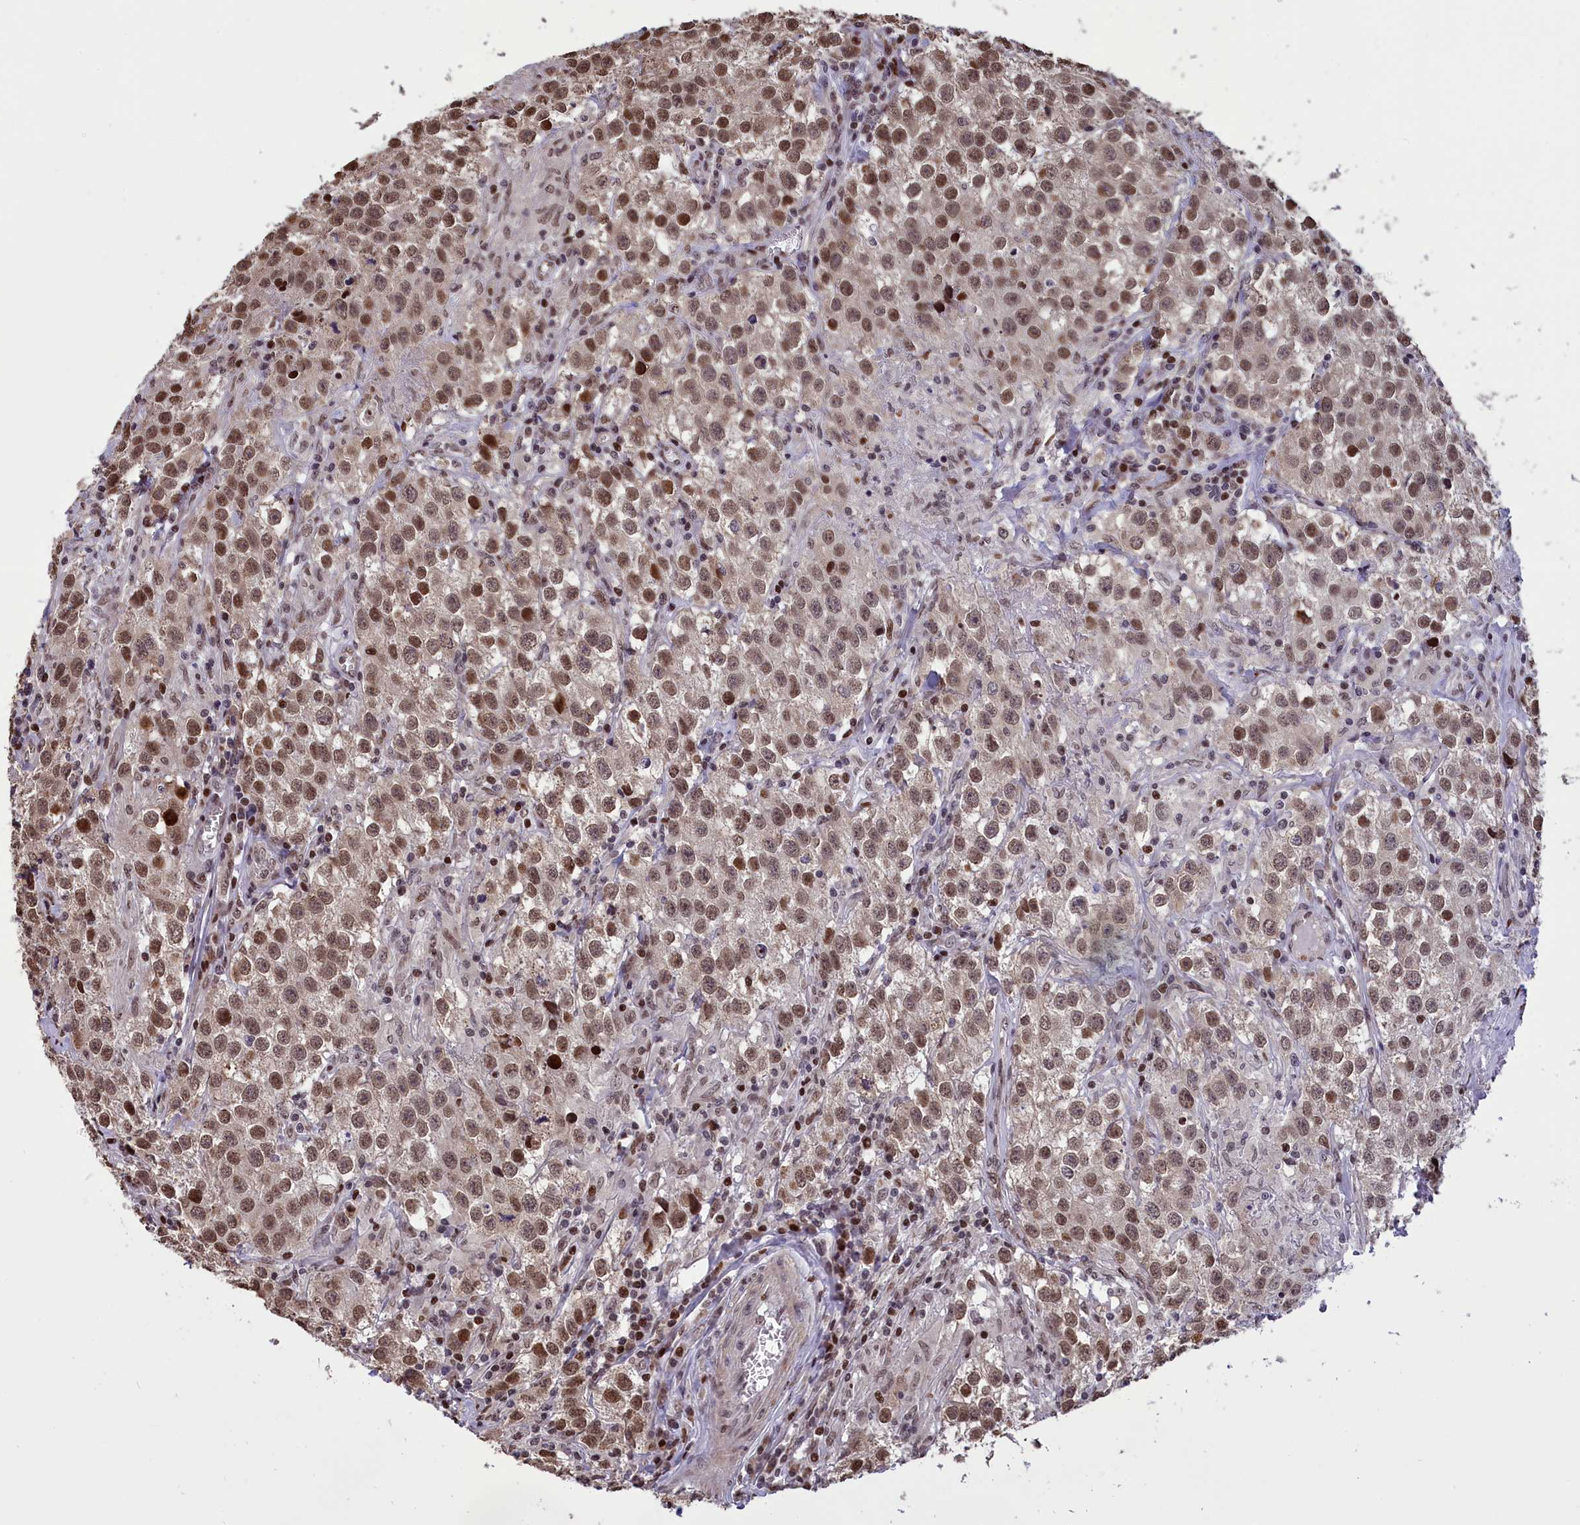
{"staining": {"intensity": "moderate", "quantity": ">75%", "location": "nuclear"}, "tissue": "testis cancer", "cell_type": "Tumor cells", "image_type": "cancer", "snomed": [{"axis": "morphology", "description": "Seminoma, NOS"}, {"axis": "morphology", "description": "Carcinoma, Embryonal, NOS"}, {"axis": "topography", "description": "Testis"}], "caption": "This is a histology image of immunohistochemistry (IHC) staining of testis seminoma, which shows moderate staining in the nuclear of tumor cells.", "gene": "RELB", "patient": {"sex": "male", "age": 43}}